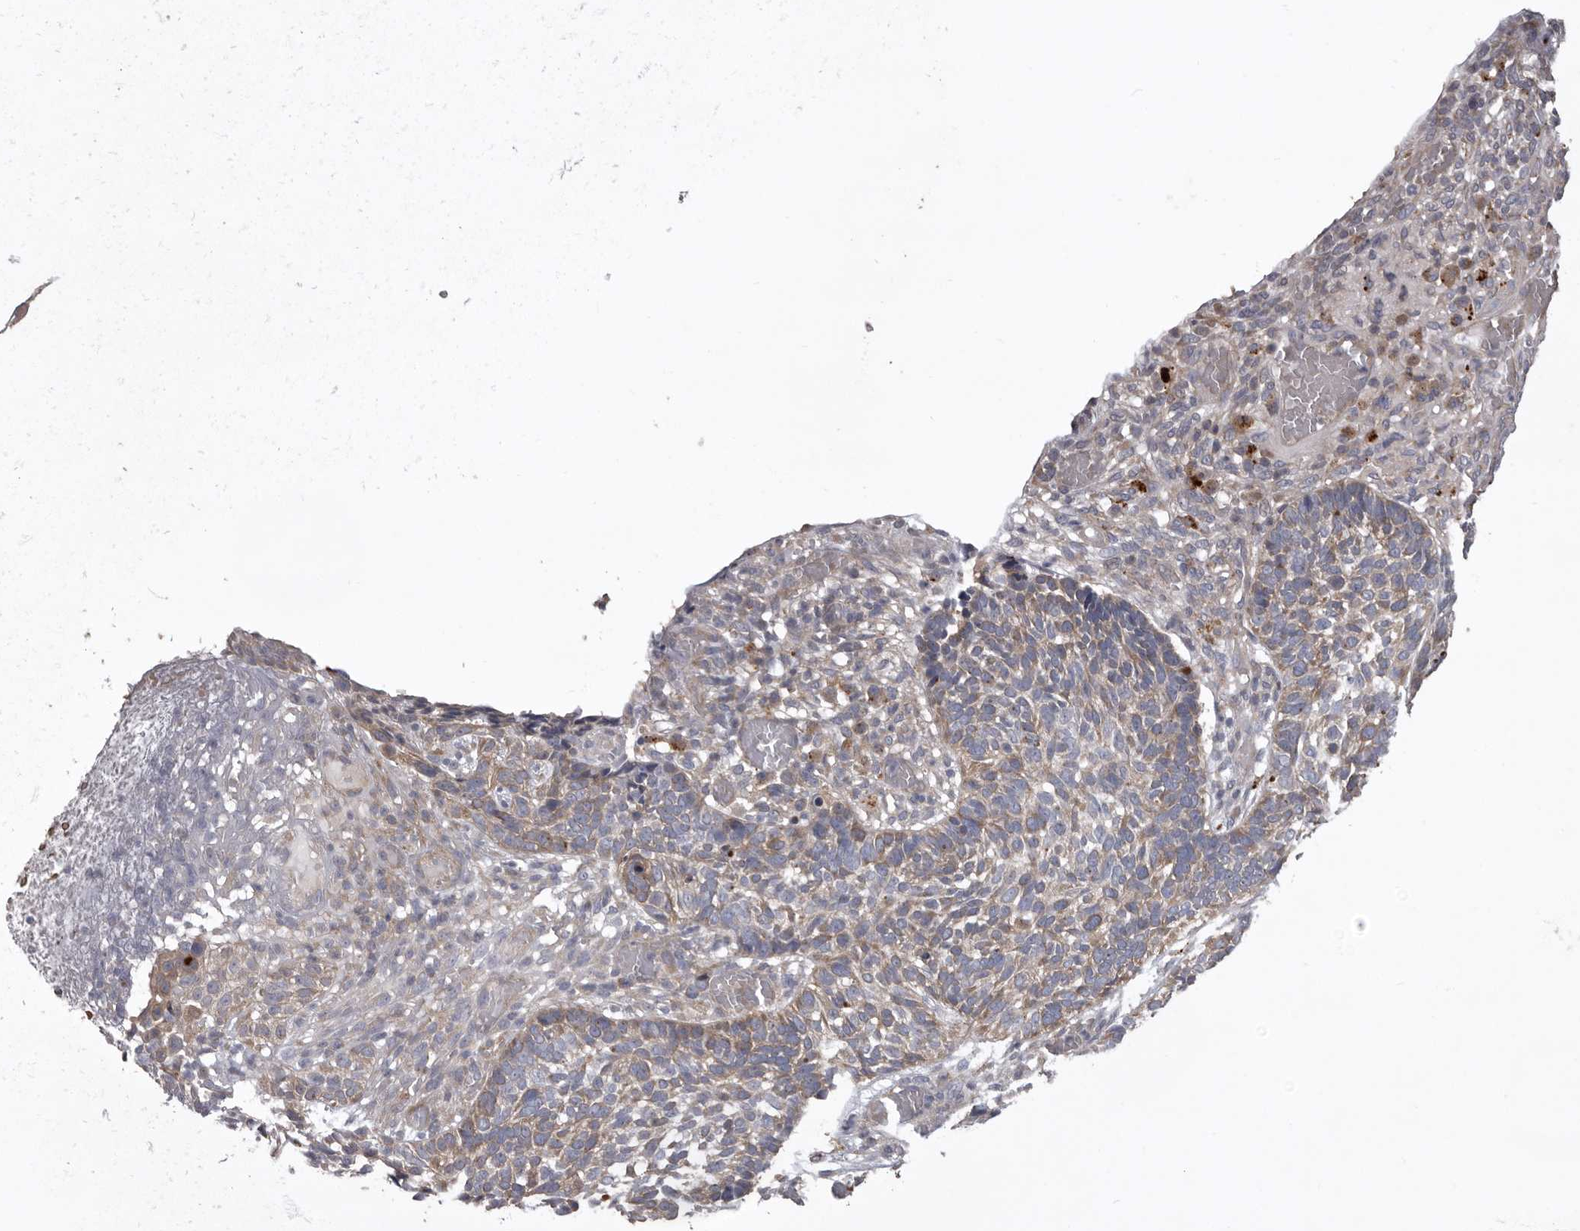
{"staining": {"intensity": "weak", "quantity": ">75%", "location": "cytoplasmic/membranous"}, "tissue": "skin cancer", "cell_type": "Tumor cells", "image_type": "cancer", "snomed": [{"axis": "morphology", "description": "Basal cell carcinoma"}, {"axis": "topography", "description": "Skin"}], "caption": "Approximately >75% of tumor cells in skin cancer reveal weak cytoplasmic/membranous protein staining as visualized by brown immunohistochemical staining.", "gene": "WDR47", "patient": {"sex": "male", "age": 85}}